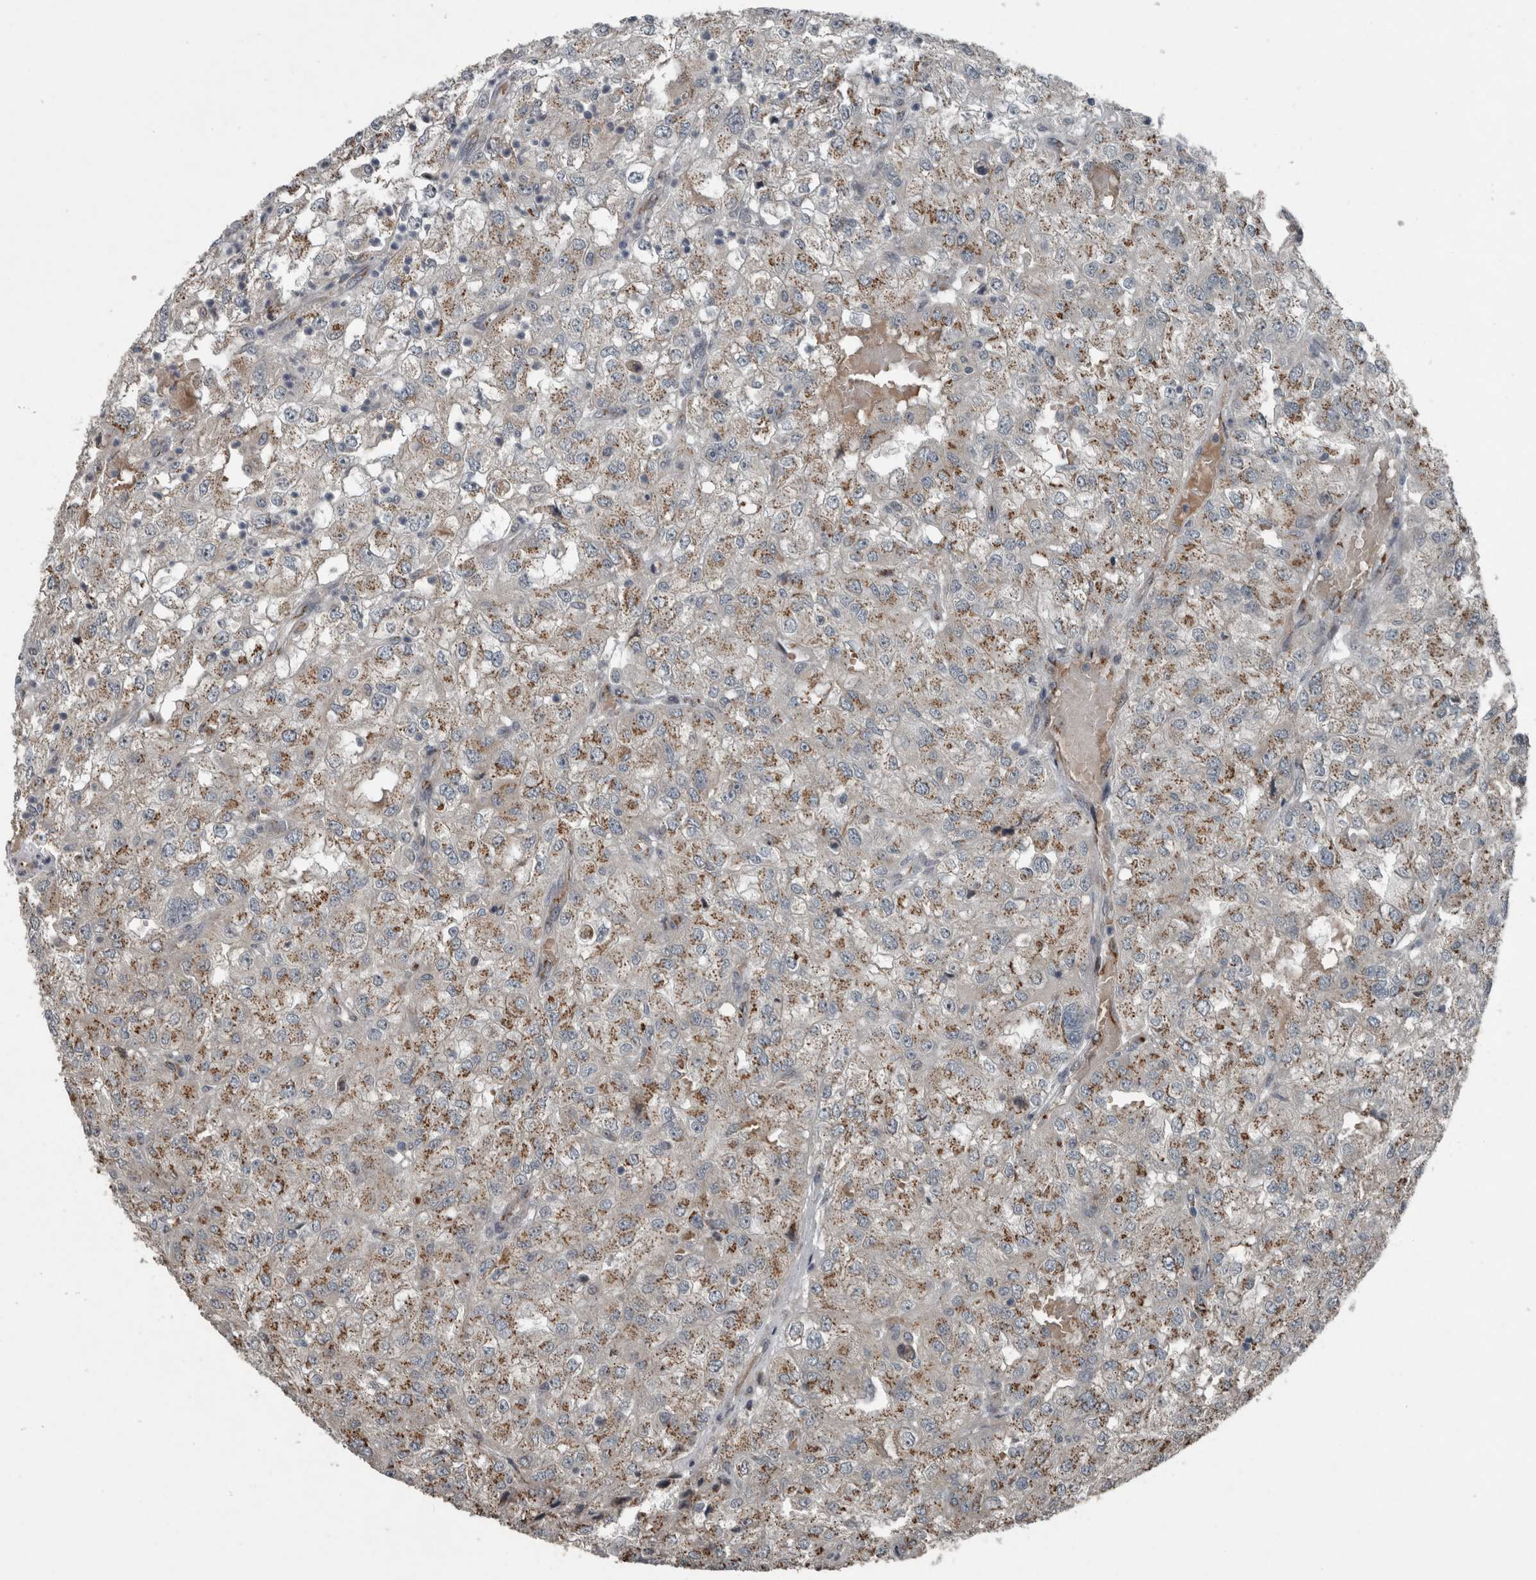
{"staining": {"intensity": "moderate", "quantity": ">75%", "location": "cytoplasmic/membranous"}, "tissue": "renal cancer", "cell_type": "Tumor cells", "image_type": "cancer", "snomed": [{"axis": "morphology", "description": "Adenocarcinoma, NOS"}, {"axis": "topography", "description": "Kidney"}], "caption": "Brown immunohistochemical staining in renal cancer (adenocarcinoma) reveals moderate cytoplasmic/membranous positivity in approximately >75% of tumor cells.", "gene": "ZNF345", "patient": {"sex": "female", "age": 54}}